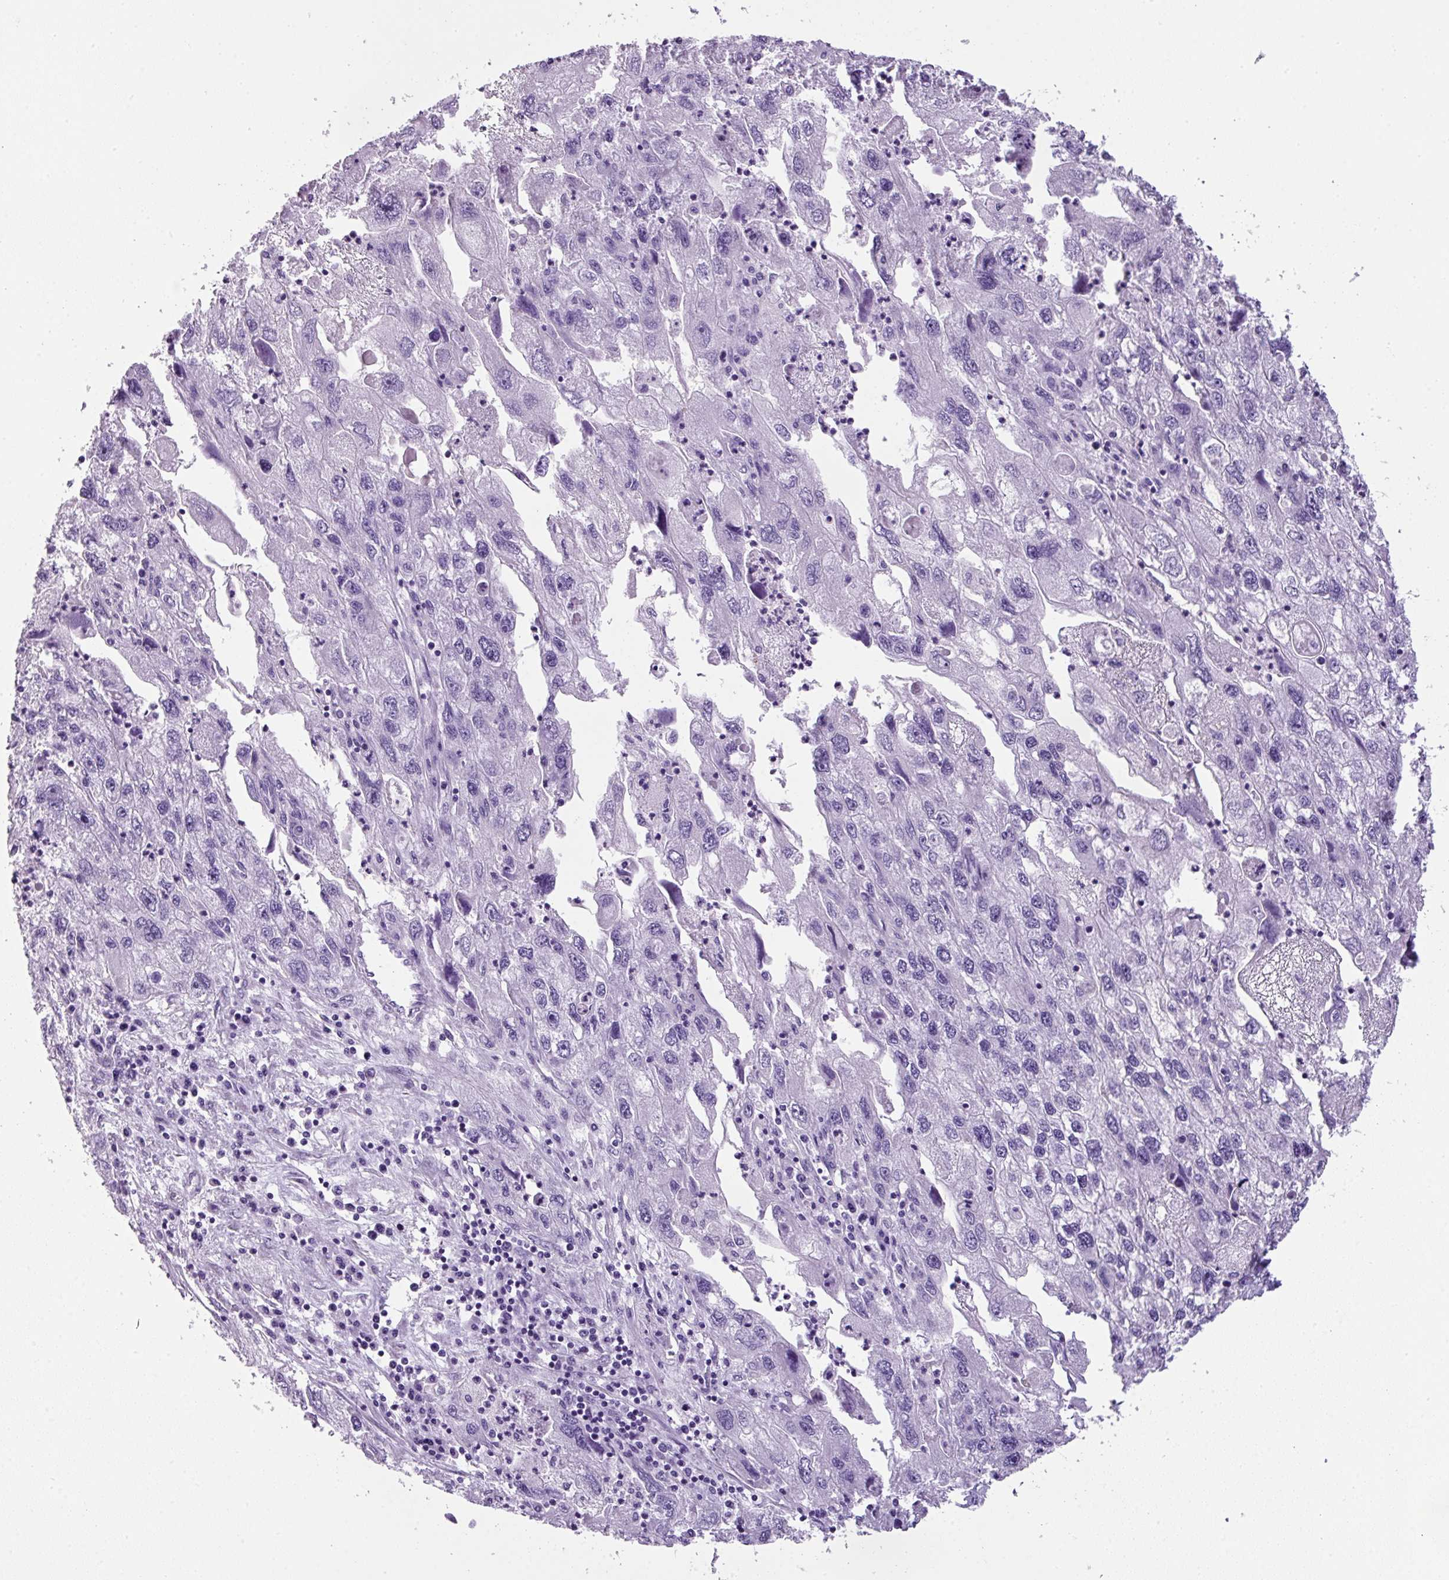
{"staining": {"intensity": "negative", "quantity": "none", "location": "none"}, "tissue": "endometrial cancer", "cell_type": "Tumor cells", "image_type": "cancer", "snomed": [{"axis": "morphology", "description": "Adenocarcinoma, NOS"}, {"axis": "topography", "description": "Endometrium"}], "caption": "Endometrial cancer (adenocarcinoma) was stained to show a protein in brown. There is no significant expression in tumor cells. The staining is performed using DAB (3,3'-diaminobenzidine) brown chromogen with nuclei counter-stained in using hematoxylin.", "gene": "TNP1", "patient": {"sex": "female", "age": 49}}